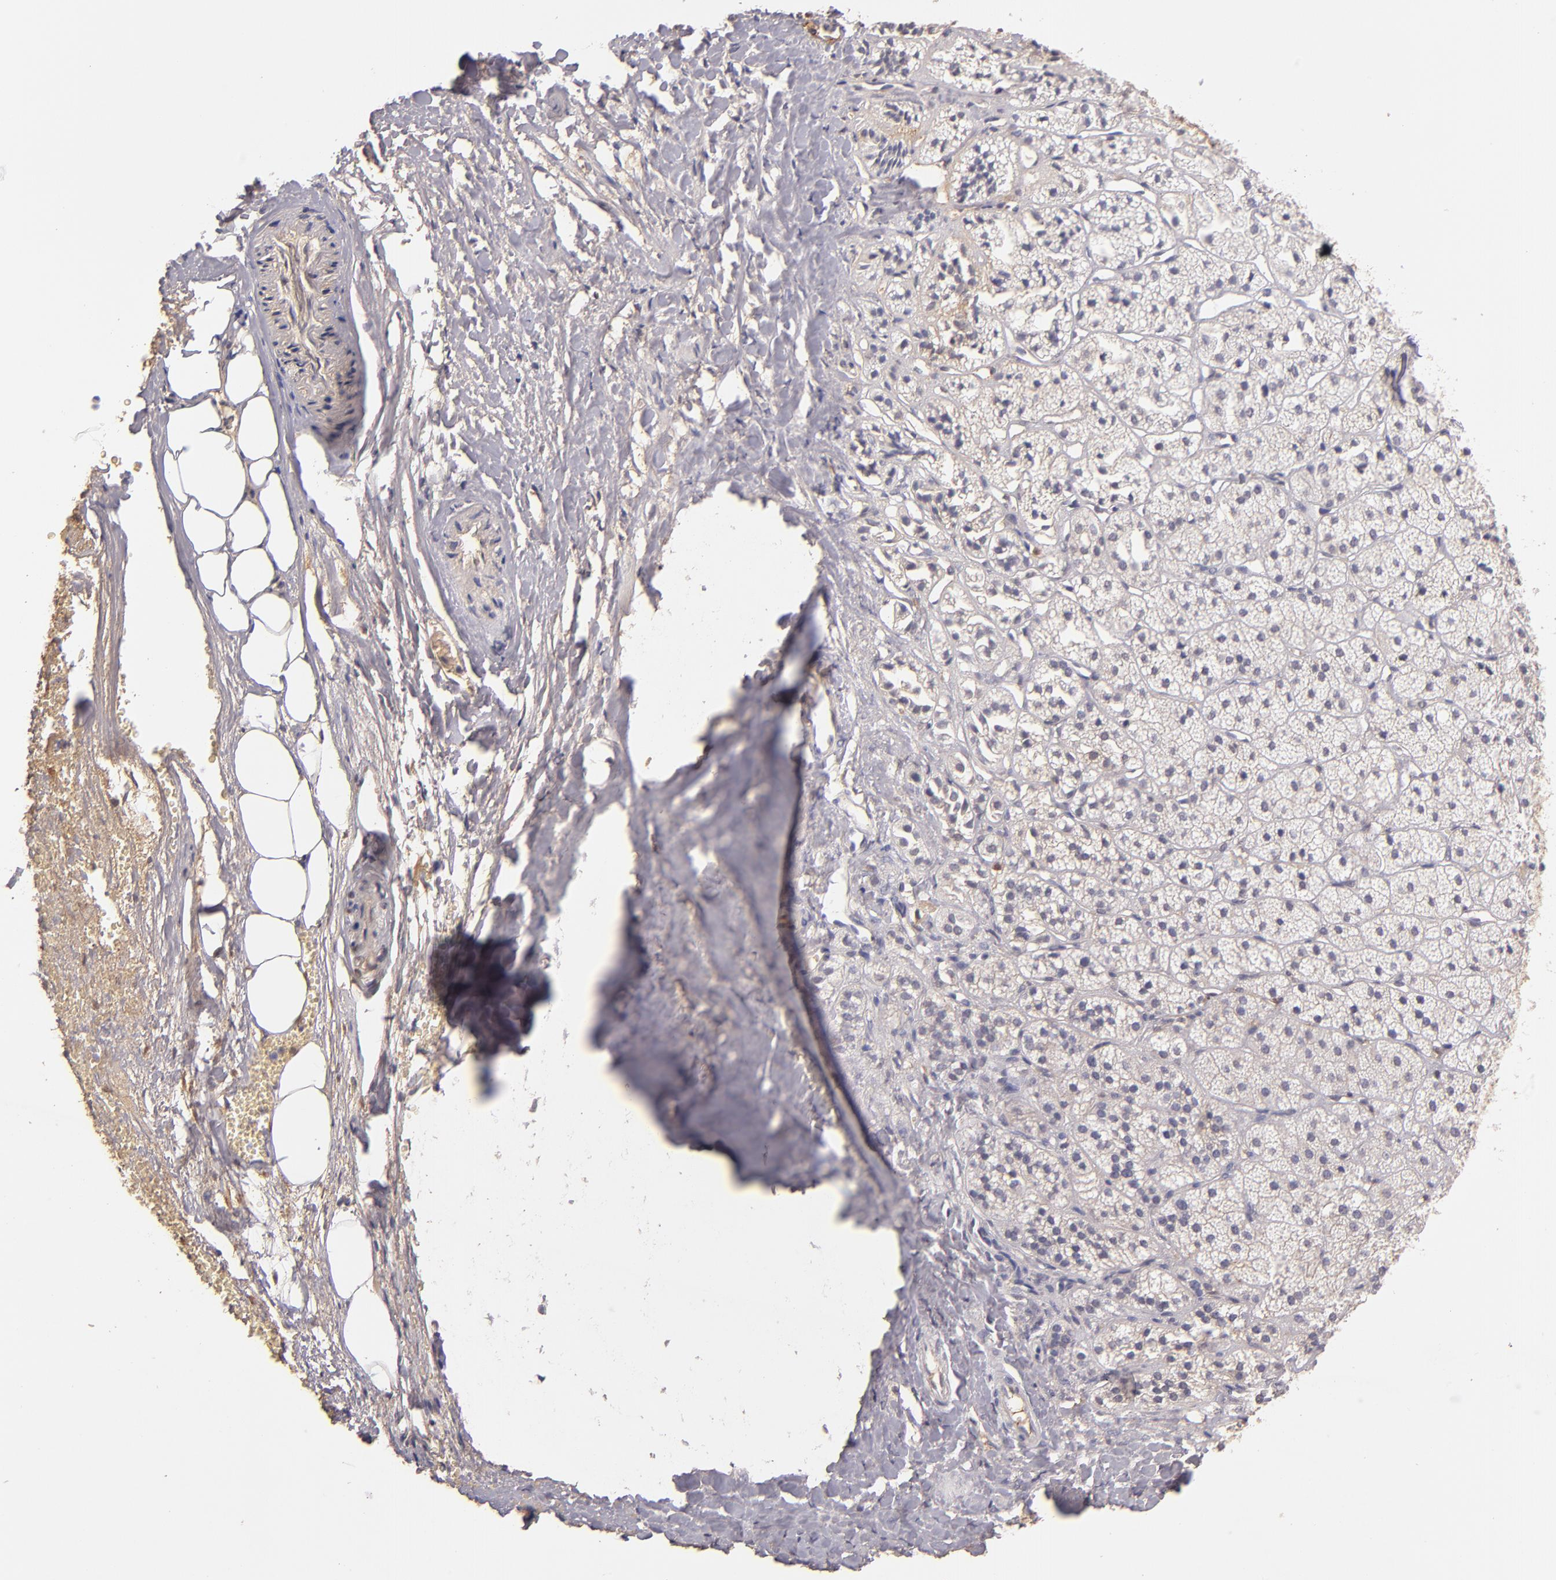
{"staining": {"intensity": "weak", "quantity": ">75%", "location": "cytoplasmic/membranous"}, "tissue": "adrenal gland", "cell_type": "Glandular cells", "image_type": "normal", "snomed": [{"axis": "morphology", "description": "Normal tissue, NOS"}, {"axis": "topography", "description": "Adrenal gland"}], "caption": "Protein staining by IHC exhibits weak cytoplasmic/membranous positivity in about >75% of glandular cells in benign adrenal gland.", "gene": "SERPINC1", "patient": {"sex": "female", "age": 71}}